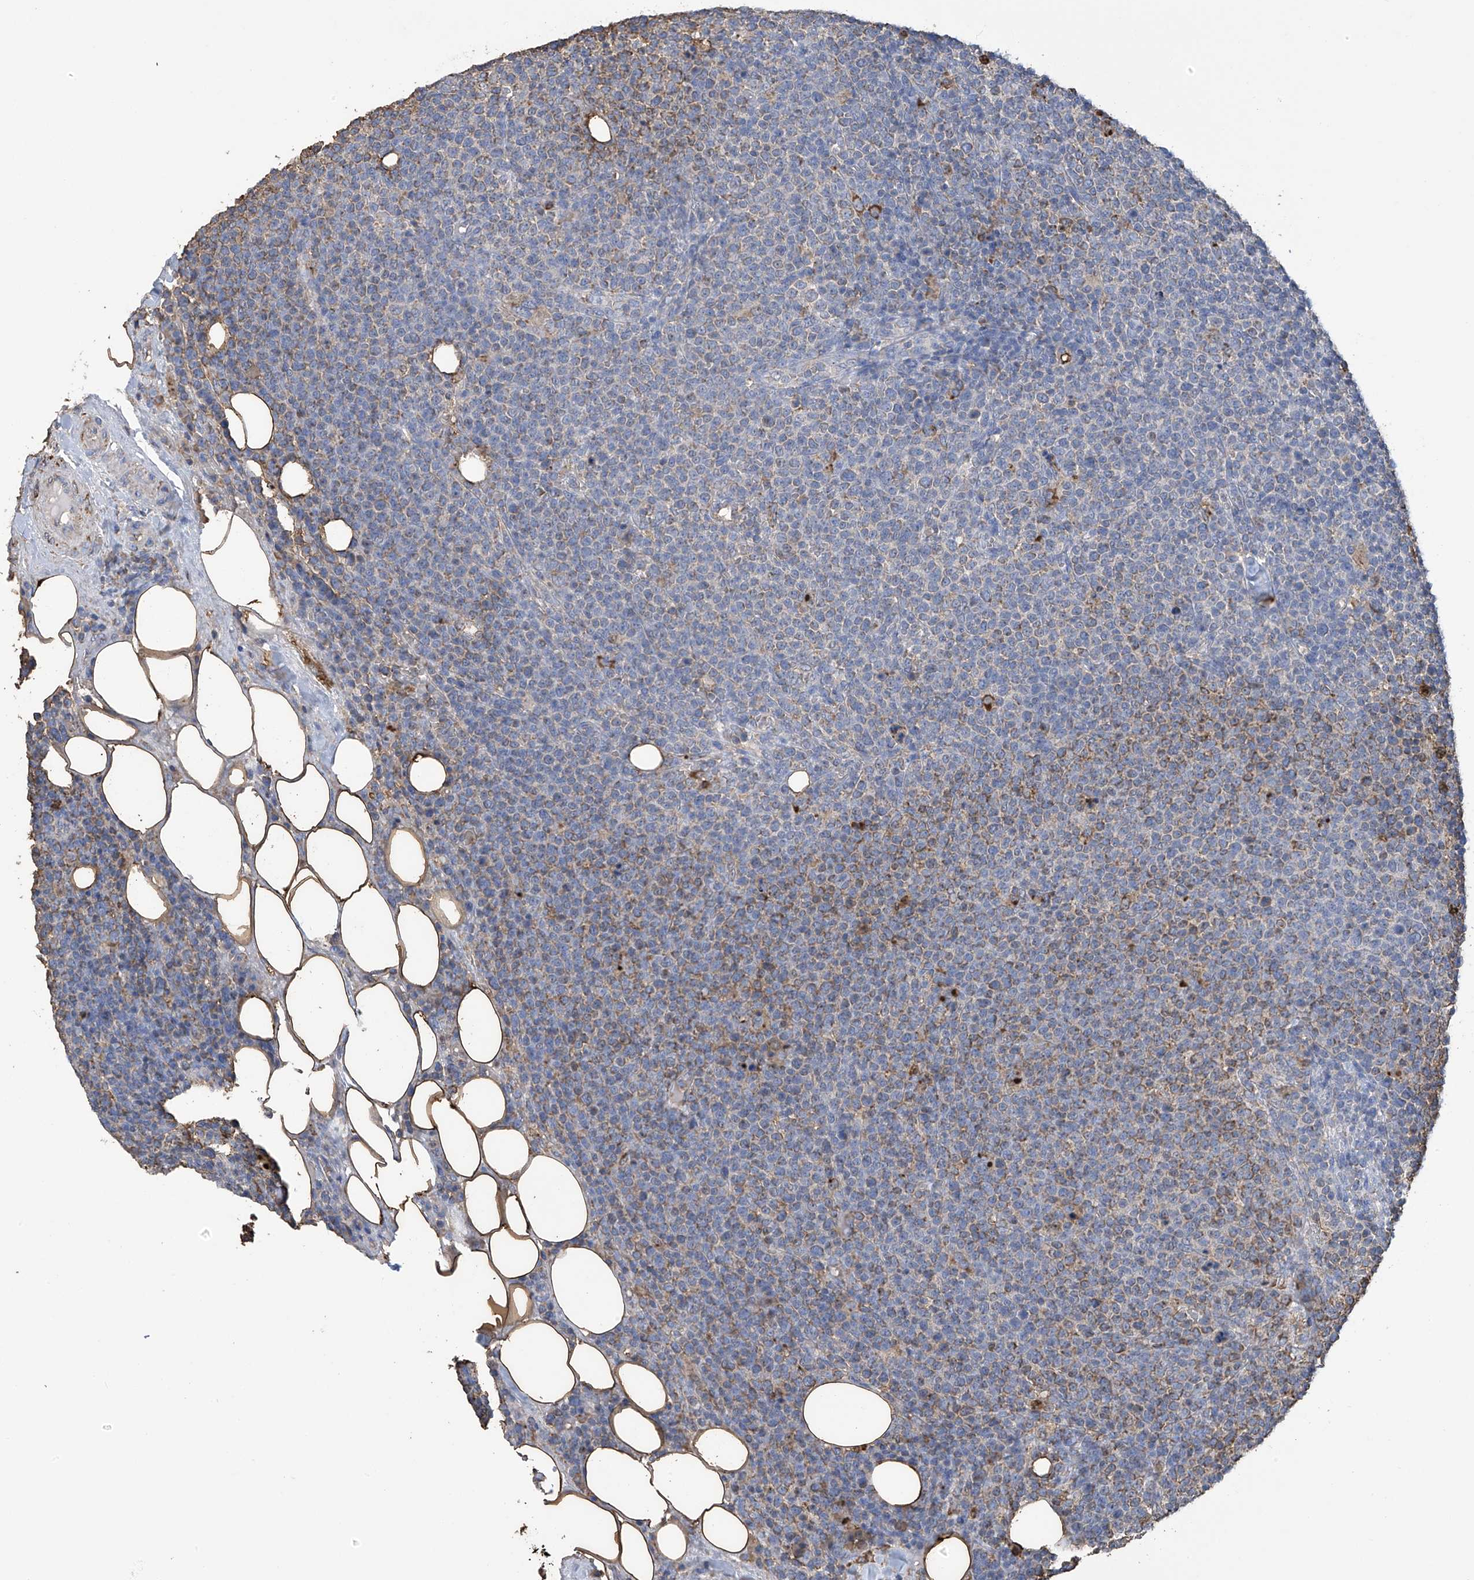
{"staining": {"intensity": "weak", "quantity": "<25%", "location": "cytoplasmic/membranous"}, "tissue": "lymphoma", "cell_type": "Tumor cells", "image_type": "cancer", "snomed": [{"axis": "morphology", "description": "Malignant lymphoma, non-Hodgkin's type, High grade"}, {"axis": "topography", "description": "Lymph node"}], "caption": "Tumor cells show no significant protein expression in lymphoma.", "gene": "OGT", "patient": {"sex": "male", "age": 61}}